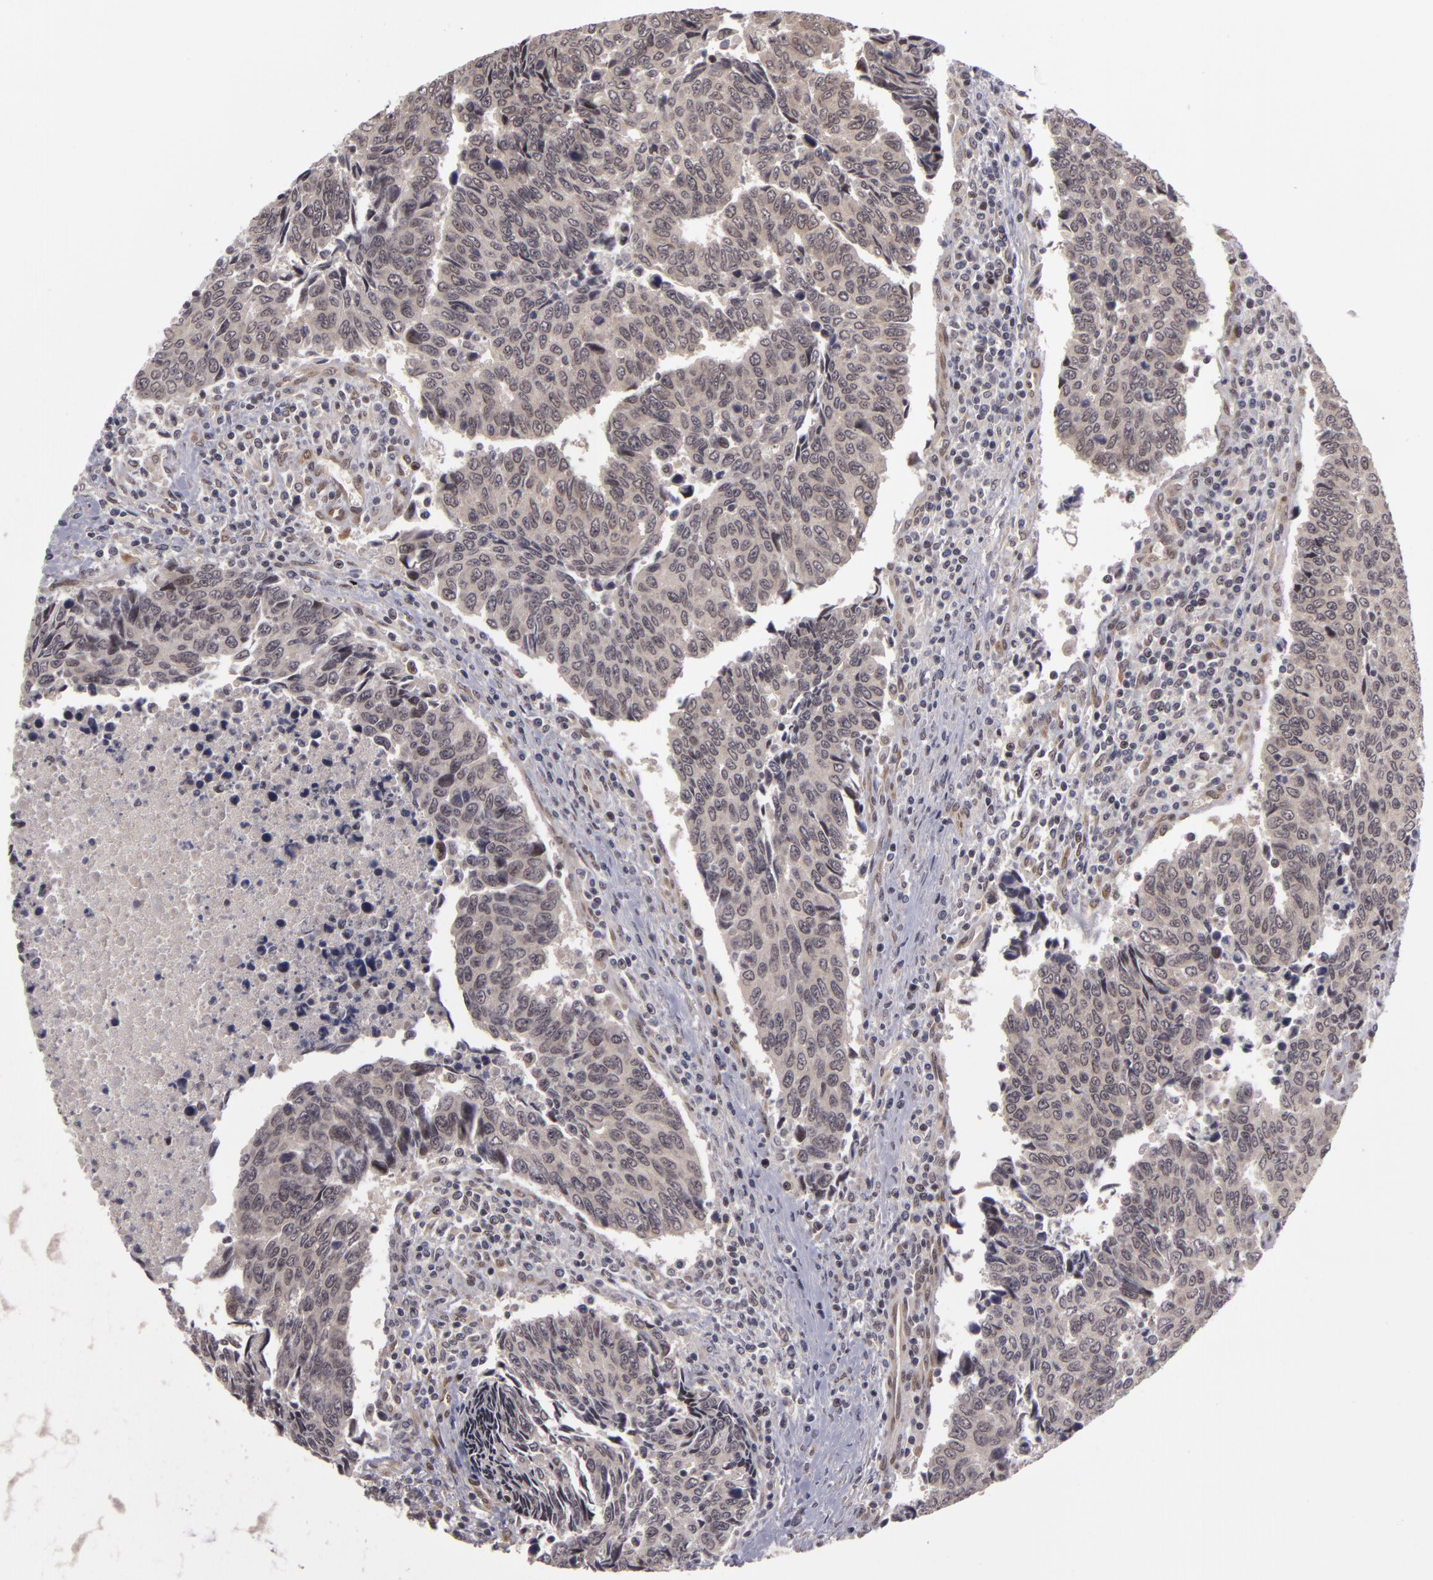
{"staining": {"intensity": "moderate", "quantity": "<25%", "location": "cytoplasmic/membranous,nuclear"}, "tissue": "urothelial cancer", "cell_type": "Tumor cells", "image_type": "cancer", "snomed": [{"axis": "morphology", "description": "Urothelial carcinoma, High grade"}, {"axis": "topography", "description": "Urinary bladder"}], "caption": "Immunohistochemical staining of human urothelial cancer reveals moderate cytoplasmic/membranous and nuclear protein expression in about <25% of tumor cells.", "gene": "ZNF133", "patient": {"sex": "male", "age": 86}}